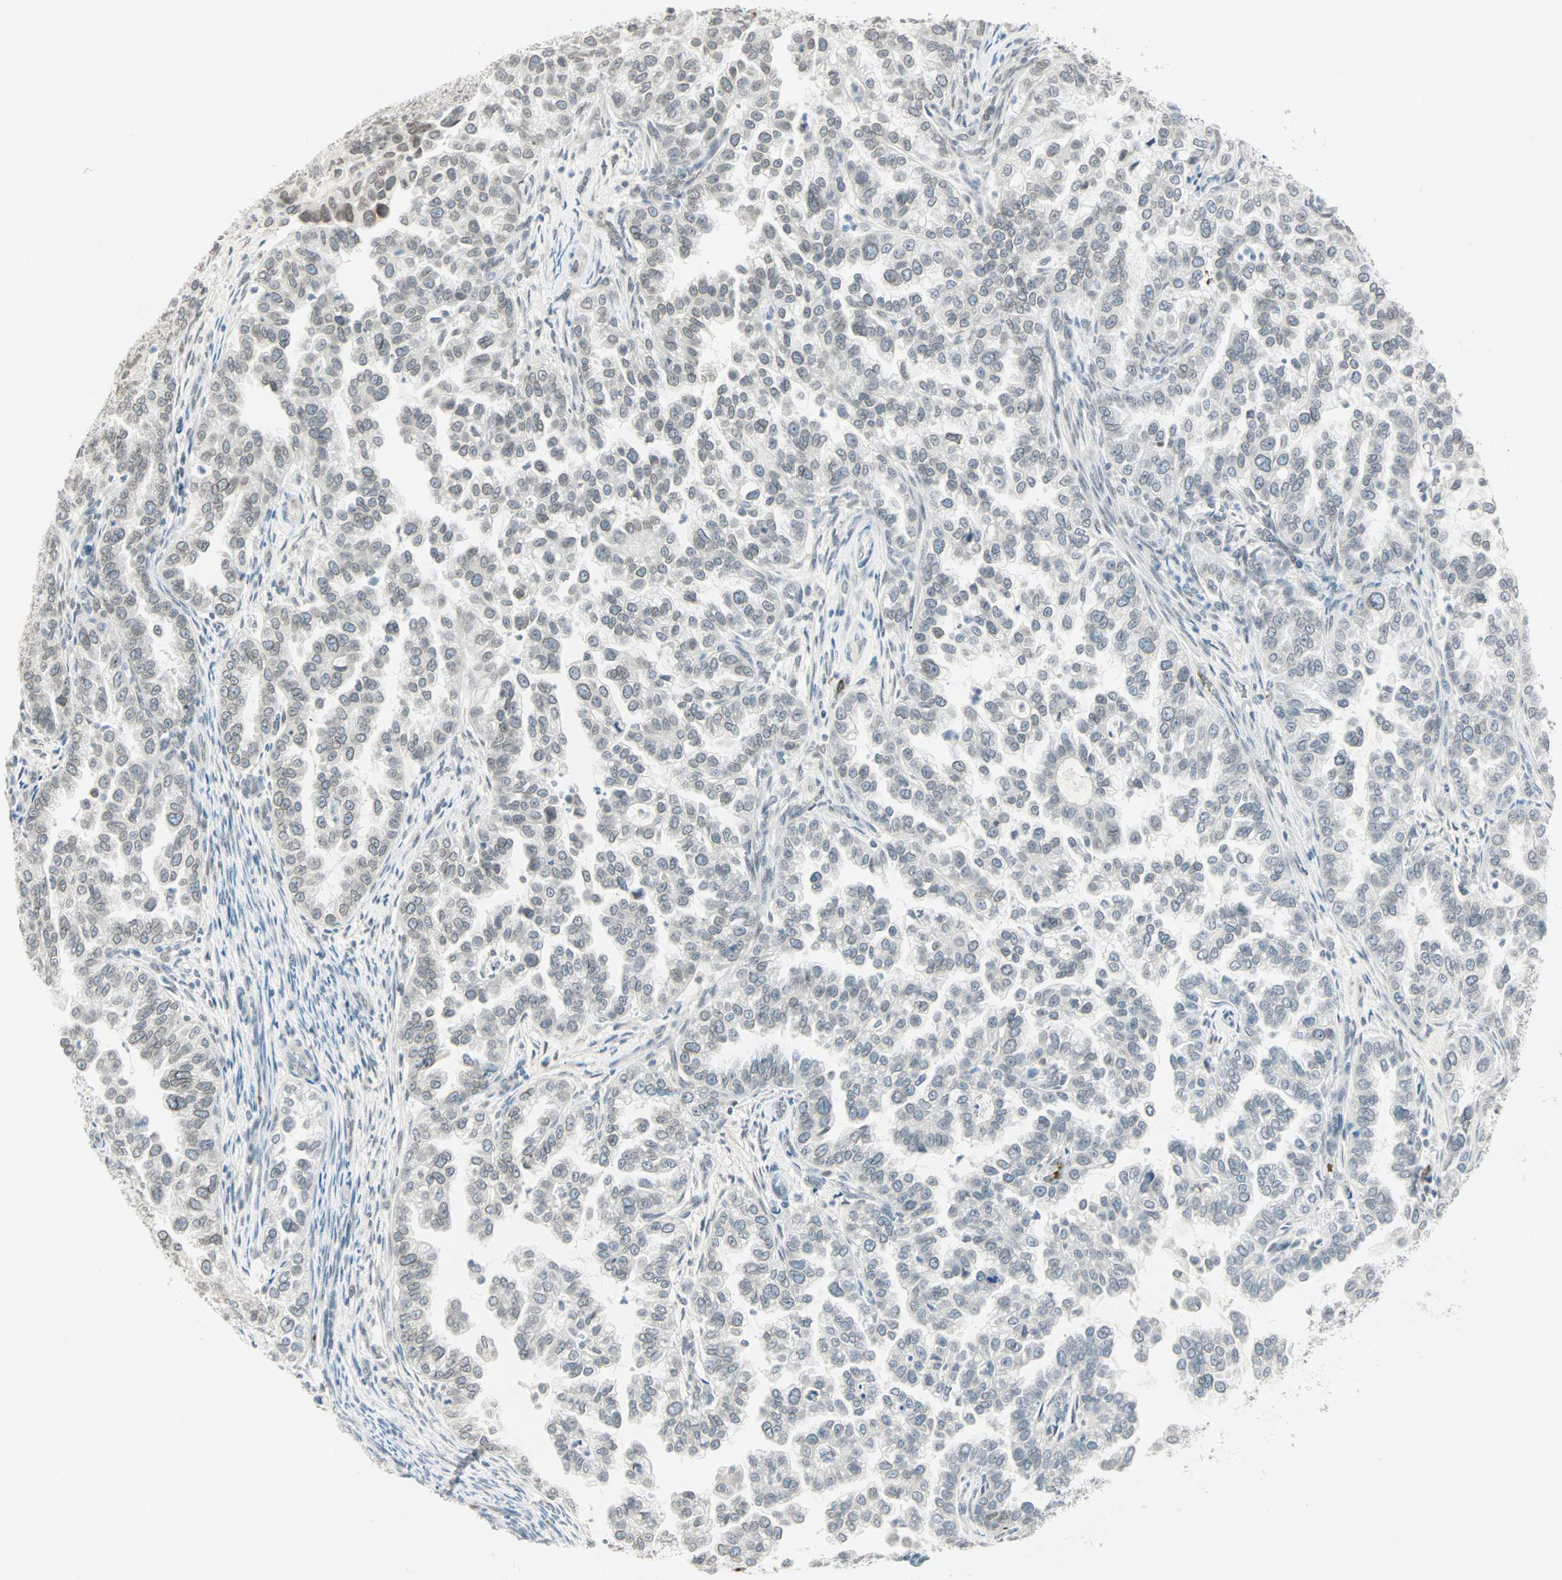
{"staining": {"intensity": "negative", "quantity": "none", "location": "none"}, "tissue": "endometrial cancer", "cell_type": "Tumor cells", "image_type": "cancer", "snomed": [{"axis": "morphology", "description": "Adenocarcinoma, NOS"}, {"axis": "topography", "description": "Endometrium"}], "caption": "A photomicrograph of human adenocarcinoma (endometrial) is negative for staining in tumor cells.", "gene": "BCAN", "patient": {"sex": "female", "age": 85}}